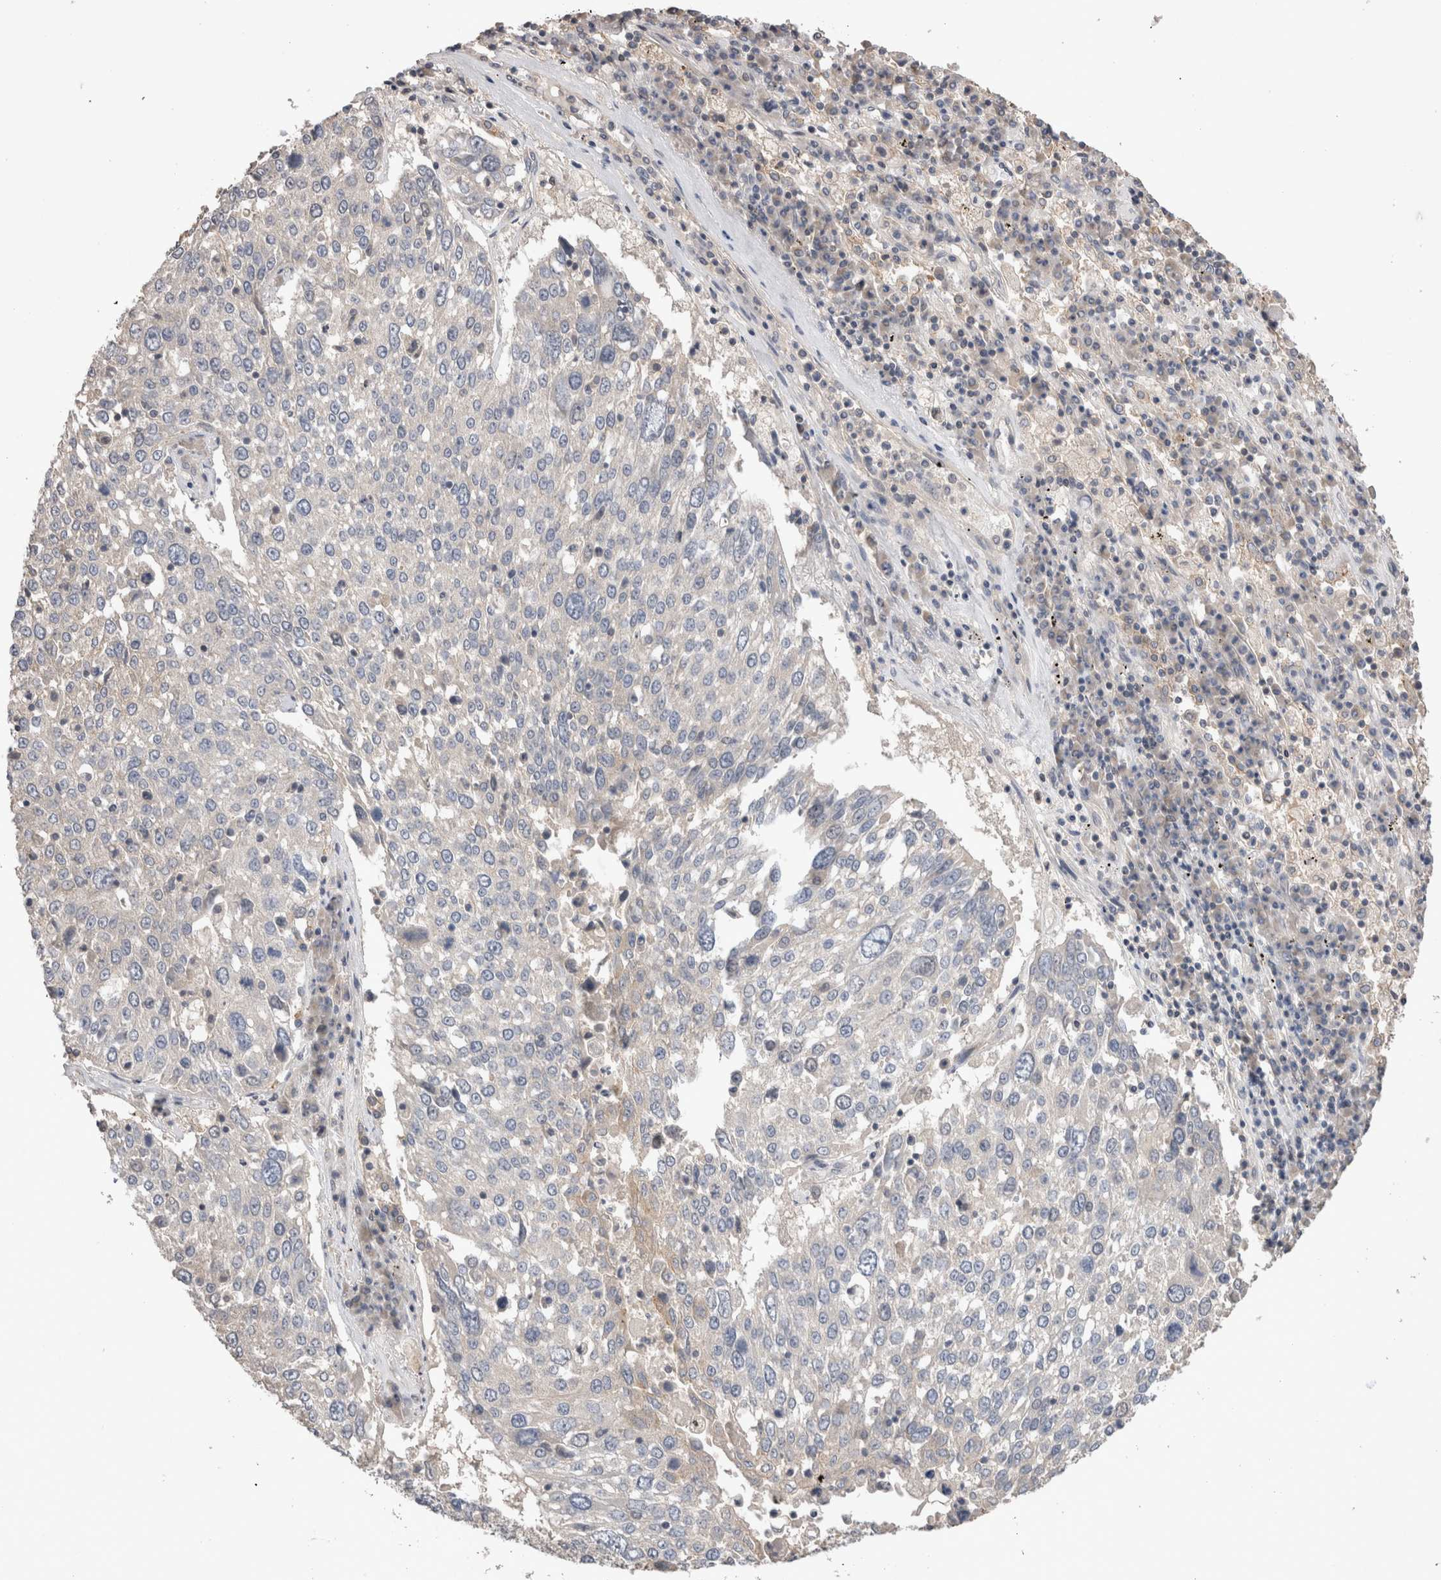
{"staining": {"intensity": "negative", "quantity": "none", "location": "none"}, "tissue": "lung cancer", "cell_type": "Tumor cells", "image_type": "cancer", "snomed": [{"axis": "morphology", "description": "Squamous cell carcinoma, NOS"}, {"axis": "topography", "description": "Lung"}], "caption": "High magnification brightfield microscopy of lung cancer stained with DAB (3,3'-diaminobenzidine) (brown) and counterstained with hematoxylin (blue): tumor cells show no significant expression. (Immunohistochemistry (ihc), brightfield microscopy, high magnification).", "gene": "OTOR", "patient": {"sex": "male", "age": 65}}